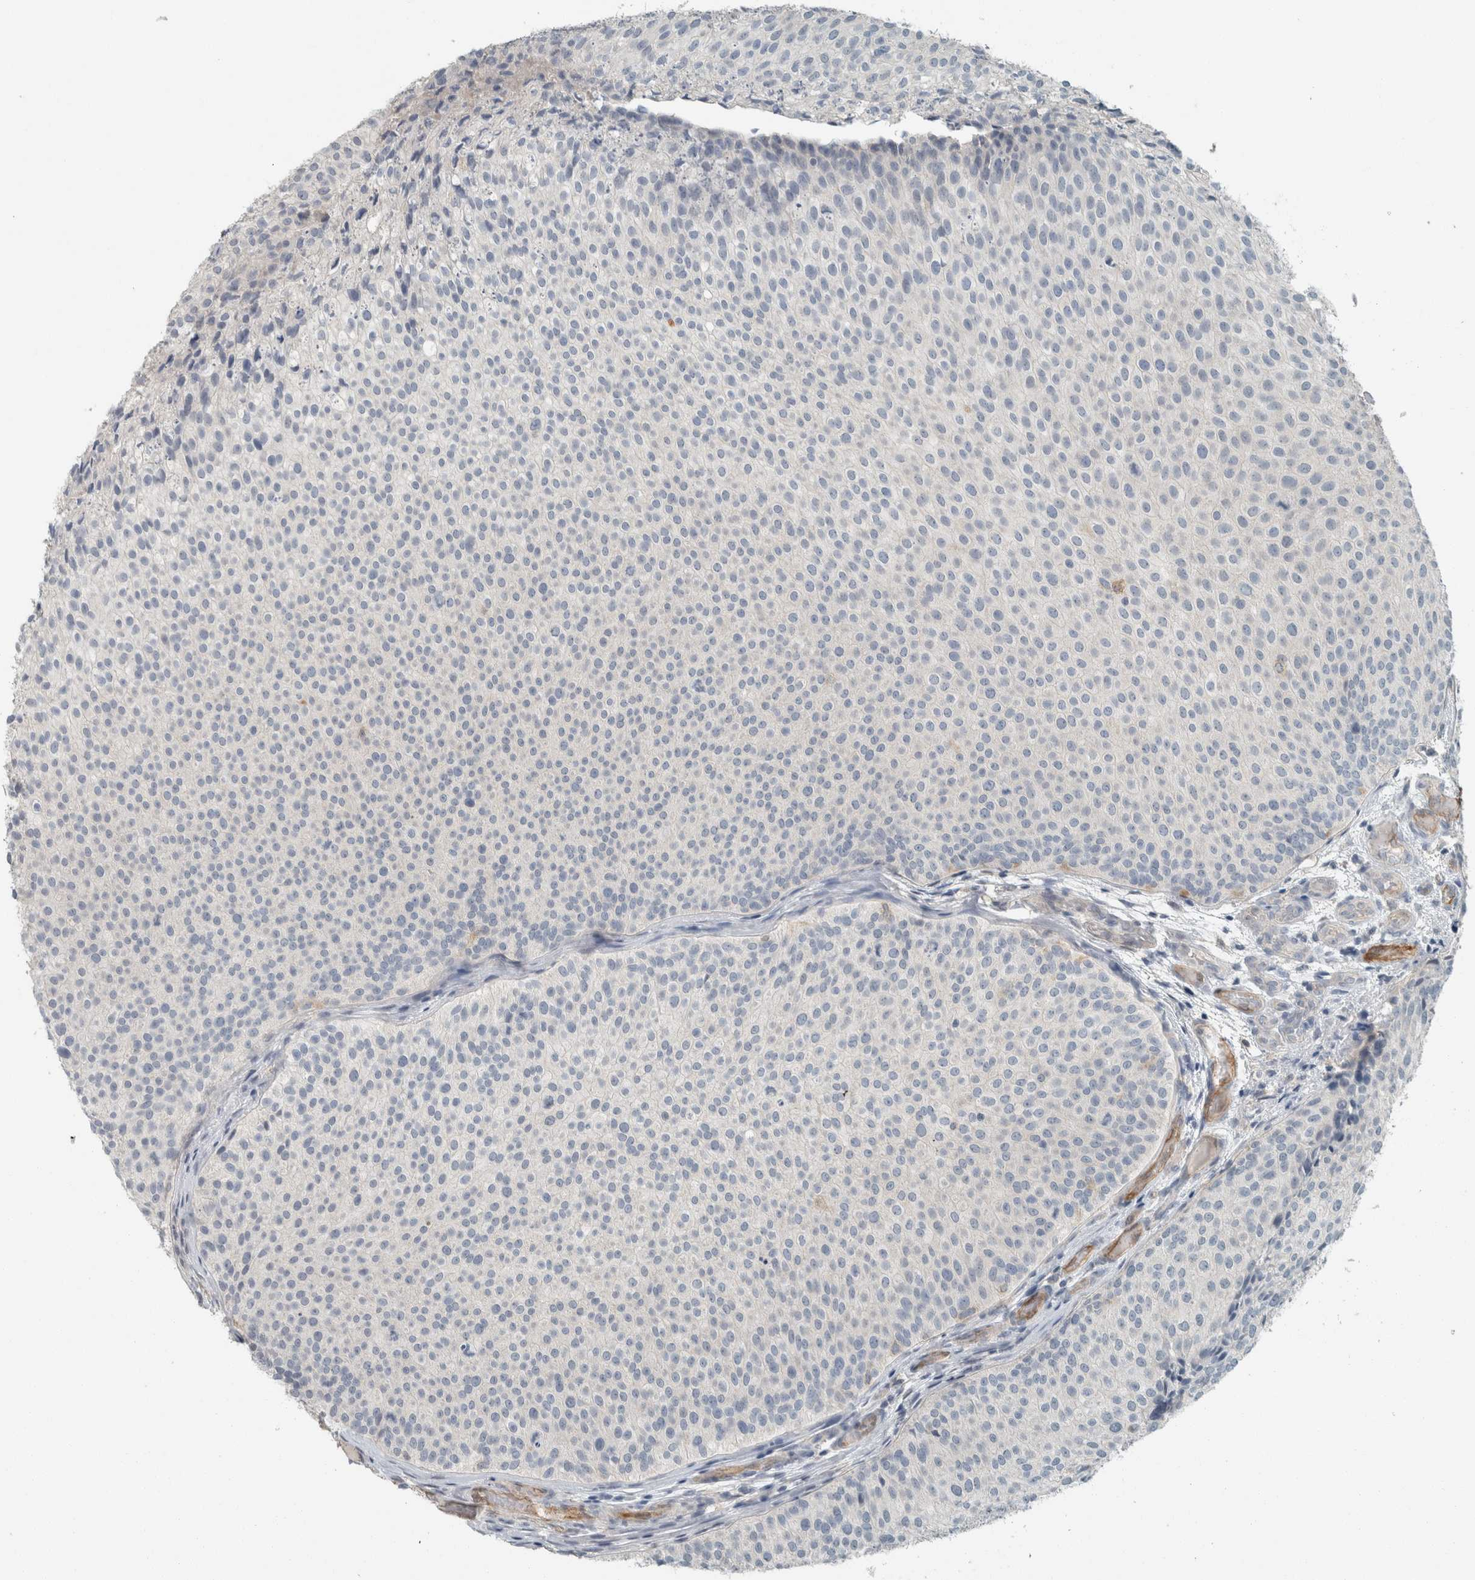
{"staining": {"intensity": "negative", "quantity": "none", "location": "none"}, "tissue": "urothelial cancer", "cell_type": "Tumor cells", "image_type": "cancer", "snomed": [{"axis": "morphology", "description": "Urothelial carcinoma, Low grade"}, {"axis": "topography", "description": "Urinary bladder"}], "caption": "A photomicrograph of urothelial cancer stained for a protein shows no brown staining in tumor cells.", "gene": "SCIN", "patient": {"sex": "male", "age": 86}}